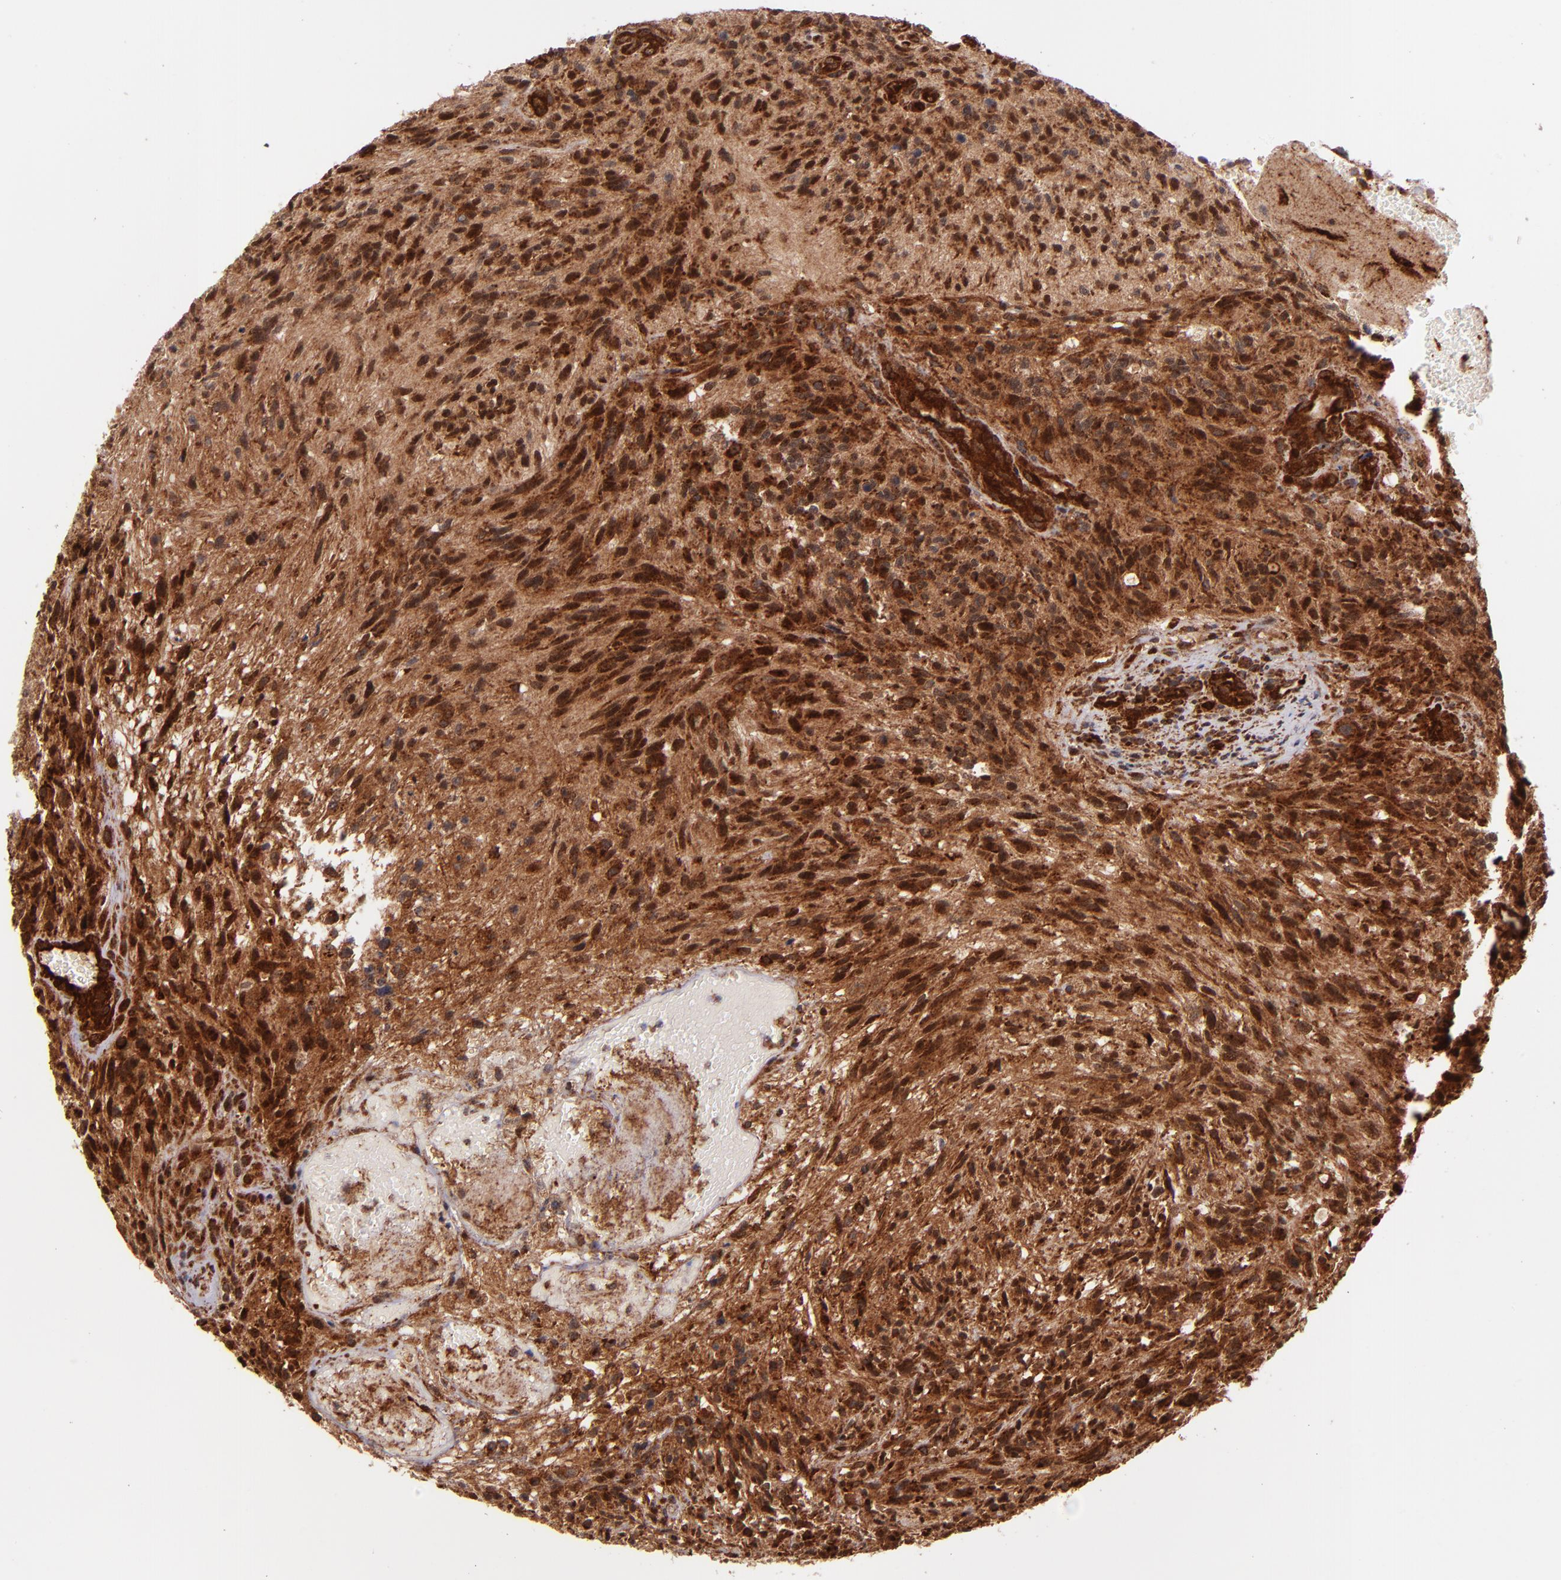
{"staining": {"intensity": "strong", "quantity": ">75%", "location": "cytoplasmic/membranous,nuclear"}, "tissue": "glioma", "cell_type": "Tumor cells", "image_type": "cancer", "snomed": [{"axis": "morphology", "description": "Normal tissue, NOS"}, {"axis": "morphology", "description": "Glioma, malignant, High grade"}, {"axis": "topography", "description": "Cerebral cortex"}], "caption": "Immunohistochemical staining of malignant glioma (high-grade) displays high levels of strong cytoplasmic/membranous and nuclear expression in approximately >75% of tumor cells.", "gene": "STX8", "patient": {"sex": "male", "age": 75}}